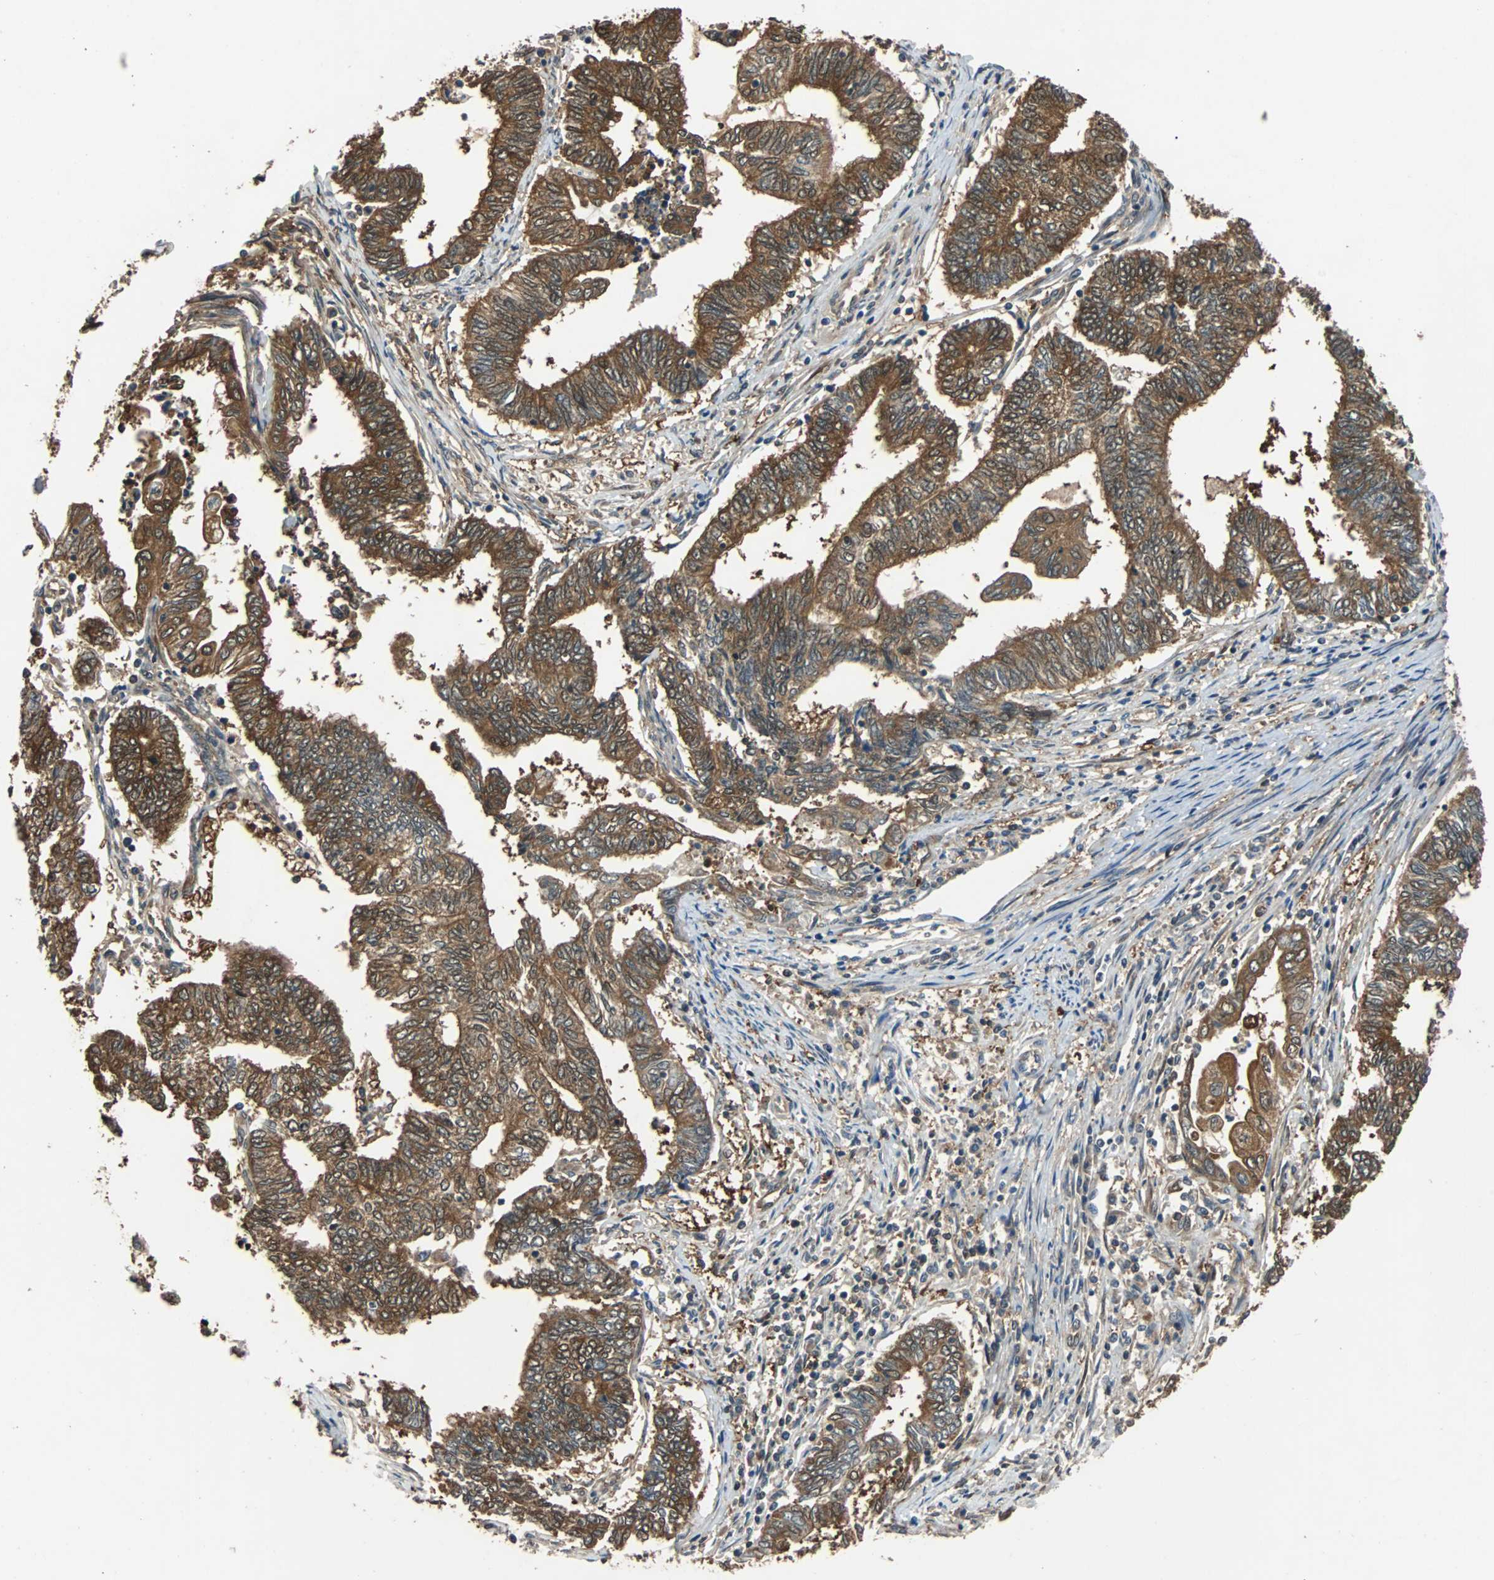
{"staining": {"intensity": "moderate", "quantity": ">75%", "location": "cytoplasmic/membranous"}, "tissue": "endometrial cancer", "cell_type": "Tumor cells", "image_type": "cancer", "snomed": [{"axis": "morphology", "description": "Adenocarcinoma, NOS"}, {"axis": "topography", "description": "Uterus"}, {"axis": "topography", "description": "Endometrium"}], "caption": "Moderate cytoplasmic/membranous protein staining is identified in approximately >75% of tumor cells in endometrial cancer (adenocarcinoma).", "gene": "PRDX6", "patient": {"sex": "female", "age": 70}}